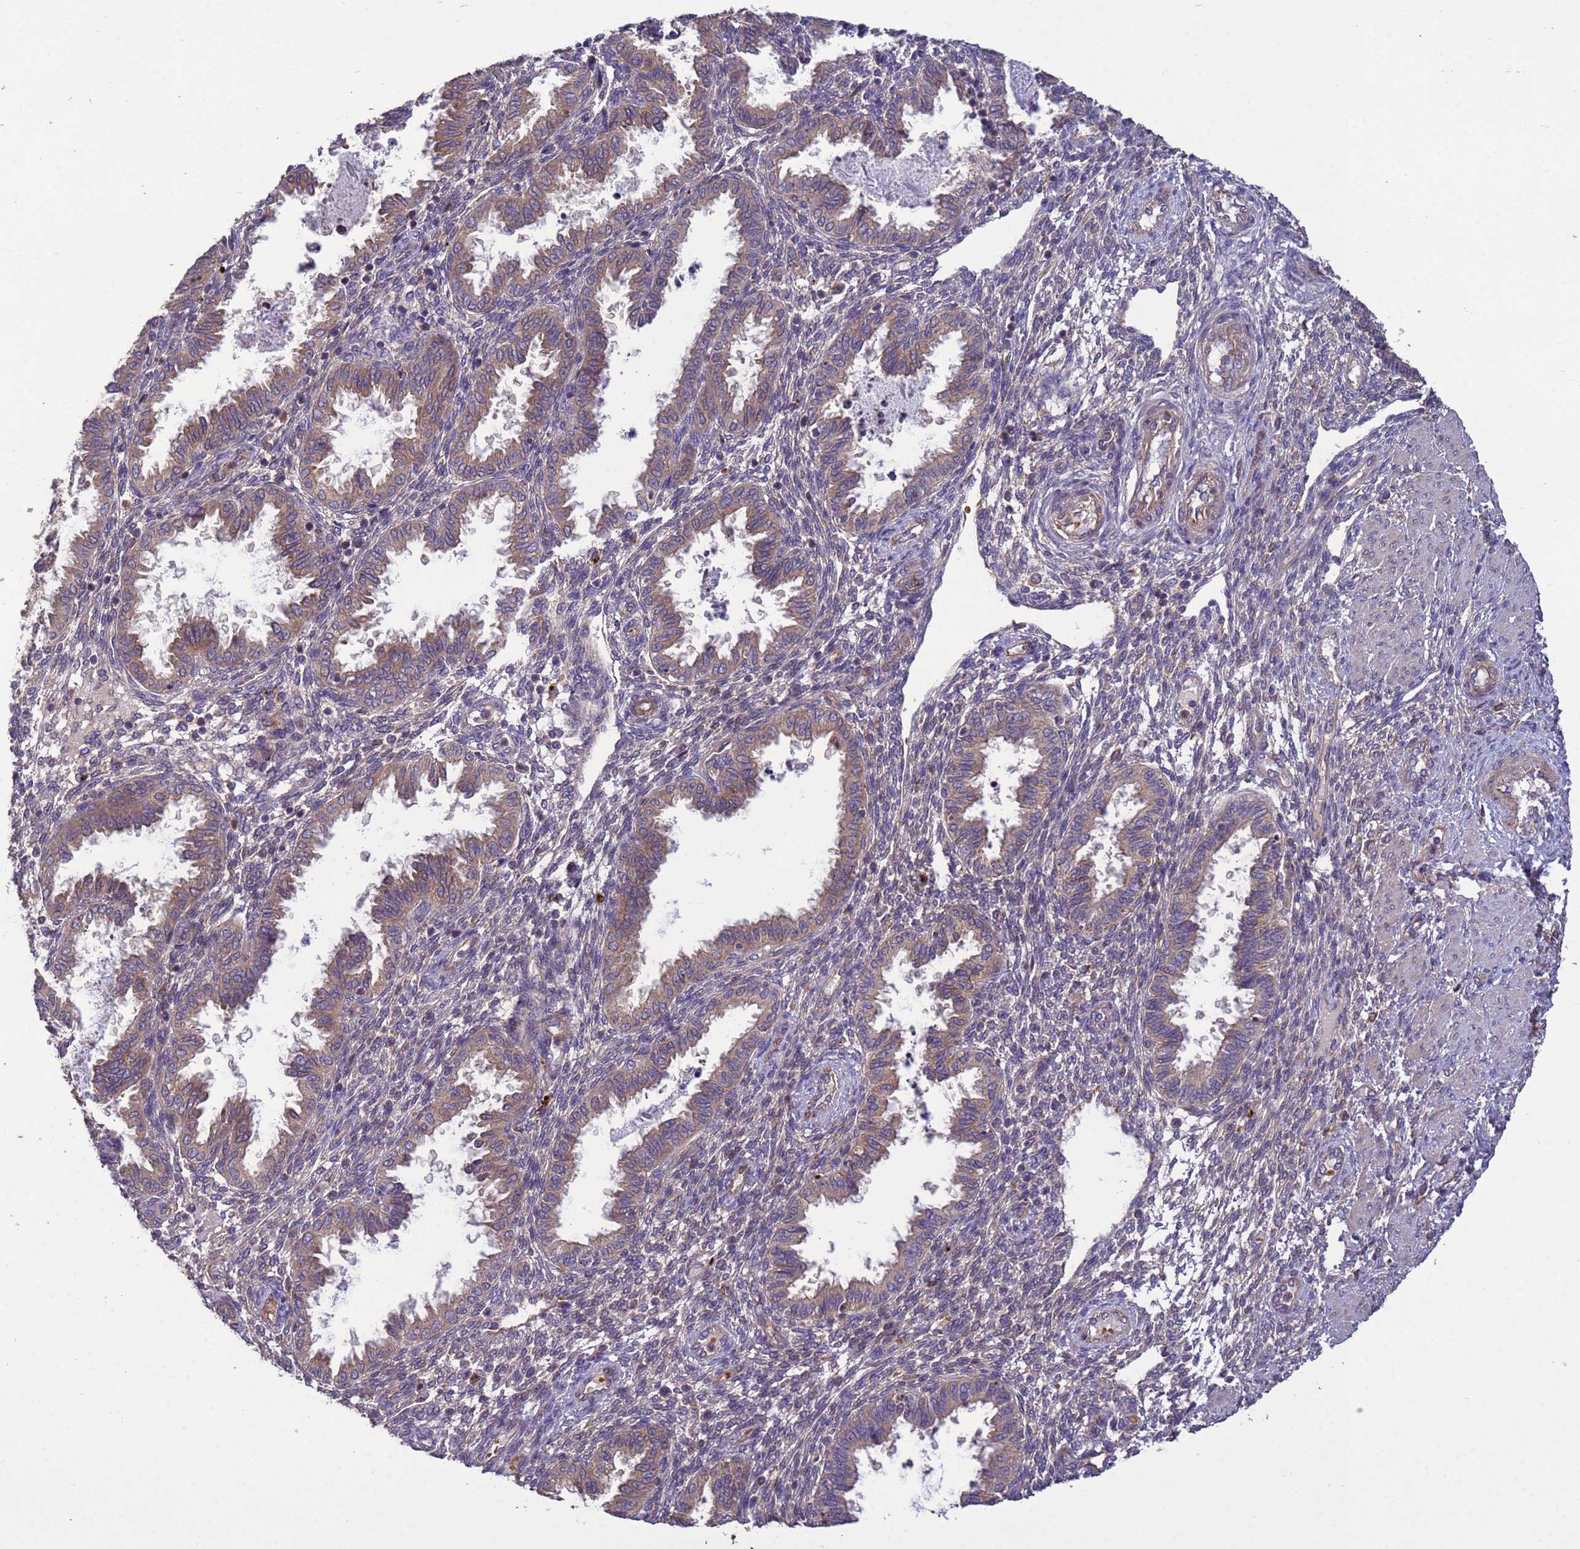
{"staining": {"intensity": "weak", "quantity": "25%-75%", "location": "cytoplasmic/membranous"}, "tissue": "endometrium", "cell_type": "Cells in endometrial stroma", "image_type": "normal", "snomed": [{"axis": "morphology", "description": "Normal tissue, NOS"}, {"axis": "topography", "description": "Endometrium"}], "caption": "Weak cytoplasmic/membranous expression for a protein is identified in about 25%-75% of cells in endometrial stroma of benign endometrium using immunohistochemistry (IHC).", "gene": "RAB10", "patient": {"sex": "female", "age": 33}}